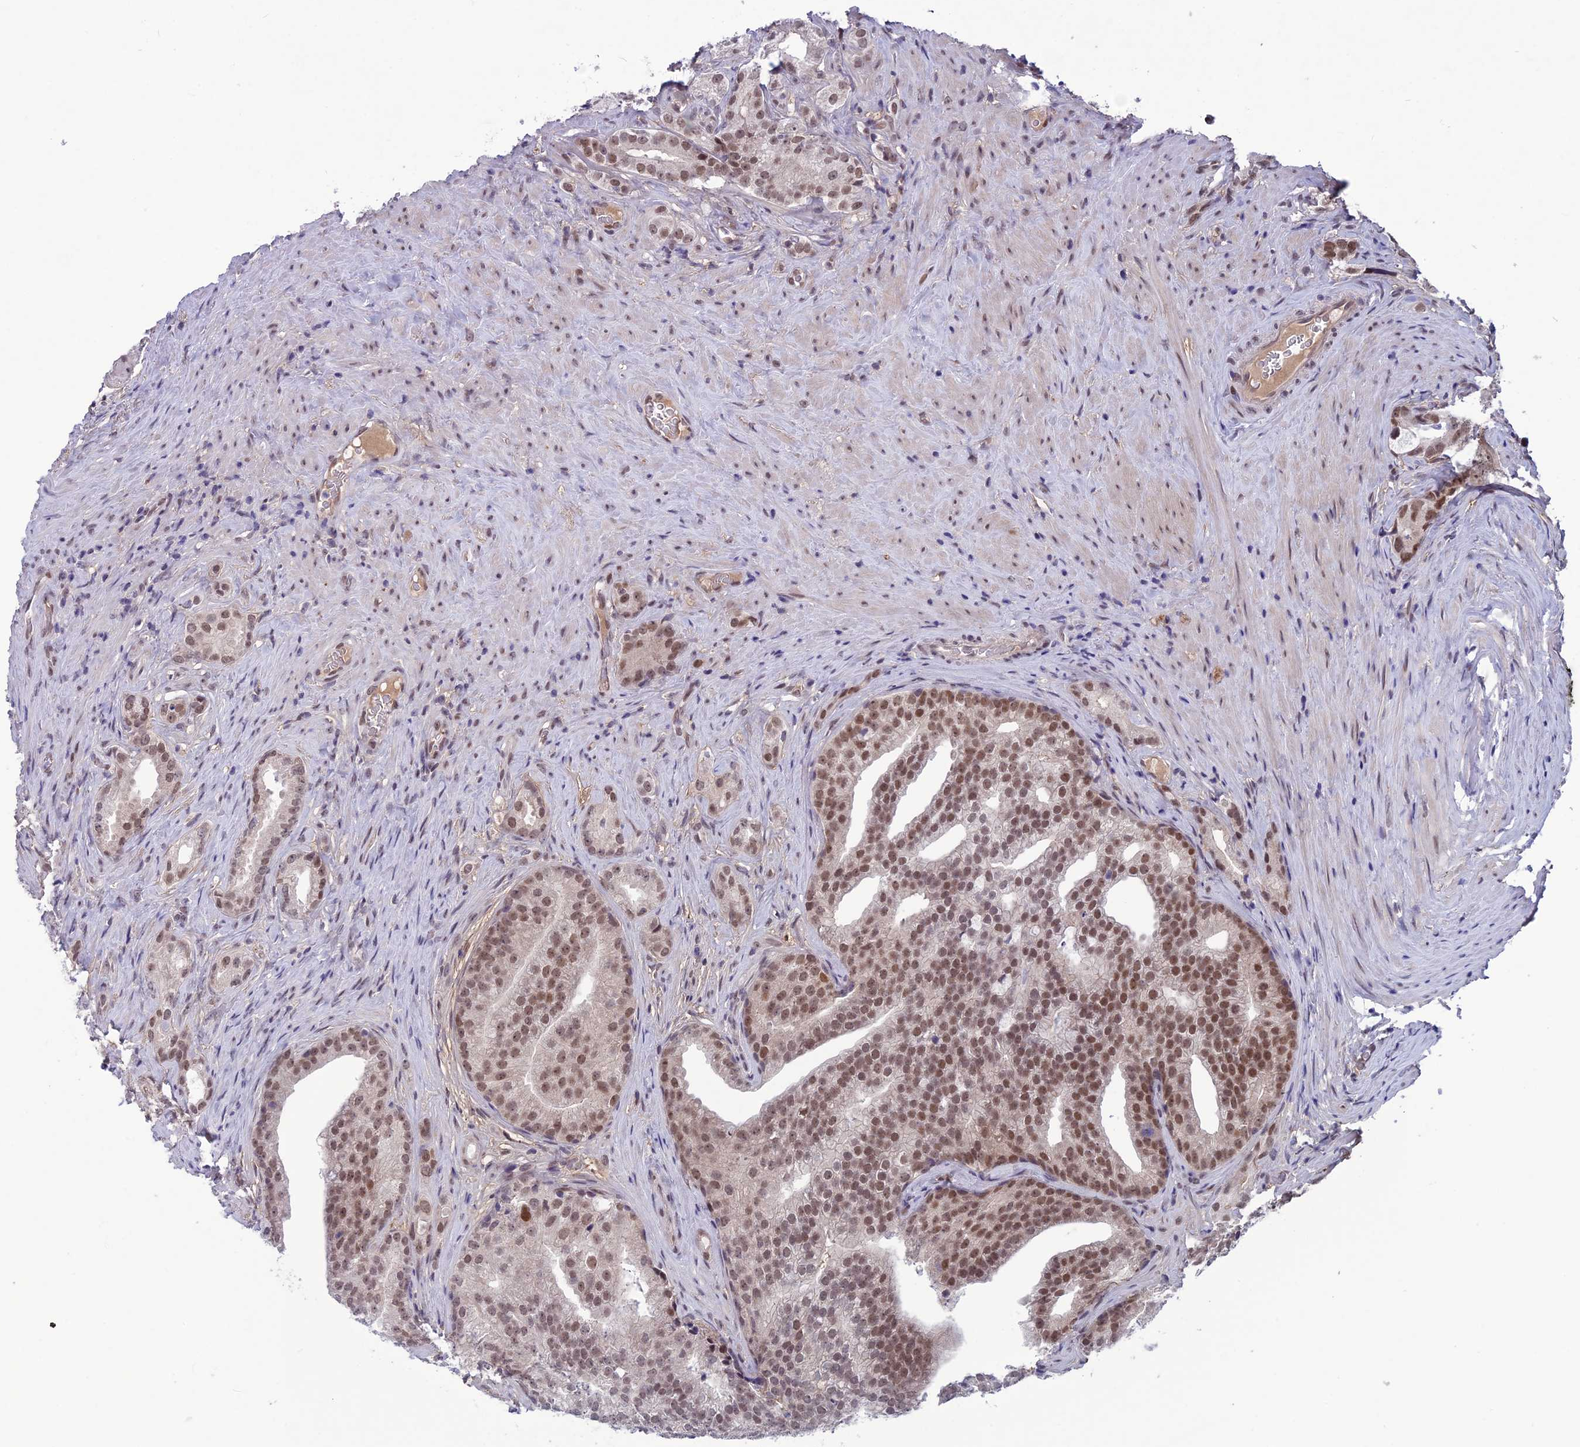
{"staining": {"intensity": "moderate", "quantity": "25%-75%", "location": "nuclear"}, "tissue": "prostate cancer", "cell_type": "Tumor cells", "image_type": "cancer", "snomed": [{"axis": "morphology", "description": "Adenocarcinoma, Low grade"}, {"axis": "topography", "description": "Prostate"}], "caption": "Brown immunohistochemical staining in prostate adenocarcinoma (low-grade) exhibits moderate nuclear staining in approximately 25%-75% of tumor cells.", "gene": "FKBPL", "patient": {"sex": "male", "age": 71}}